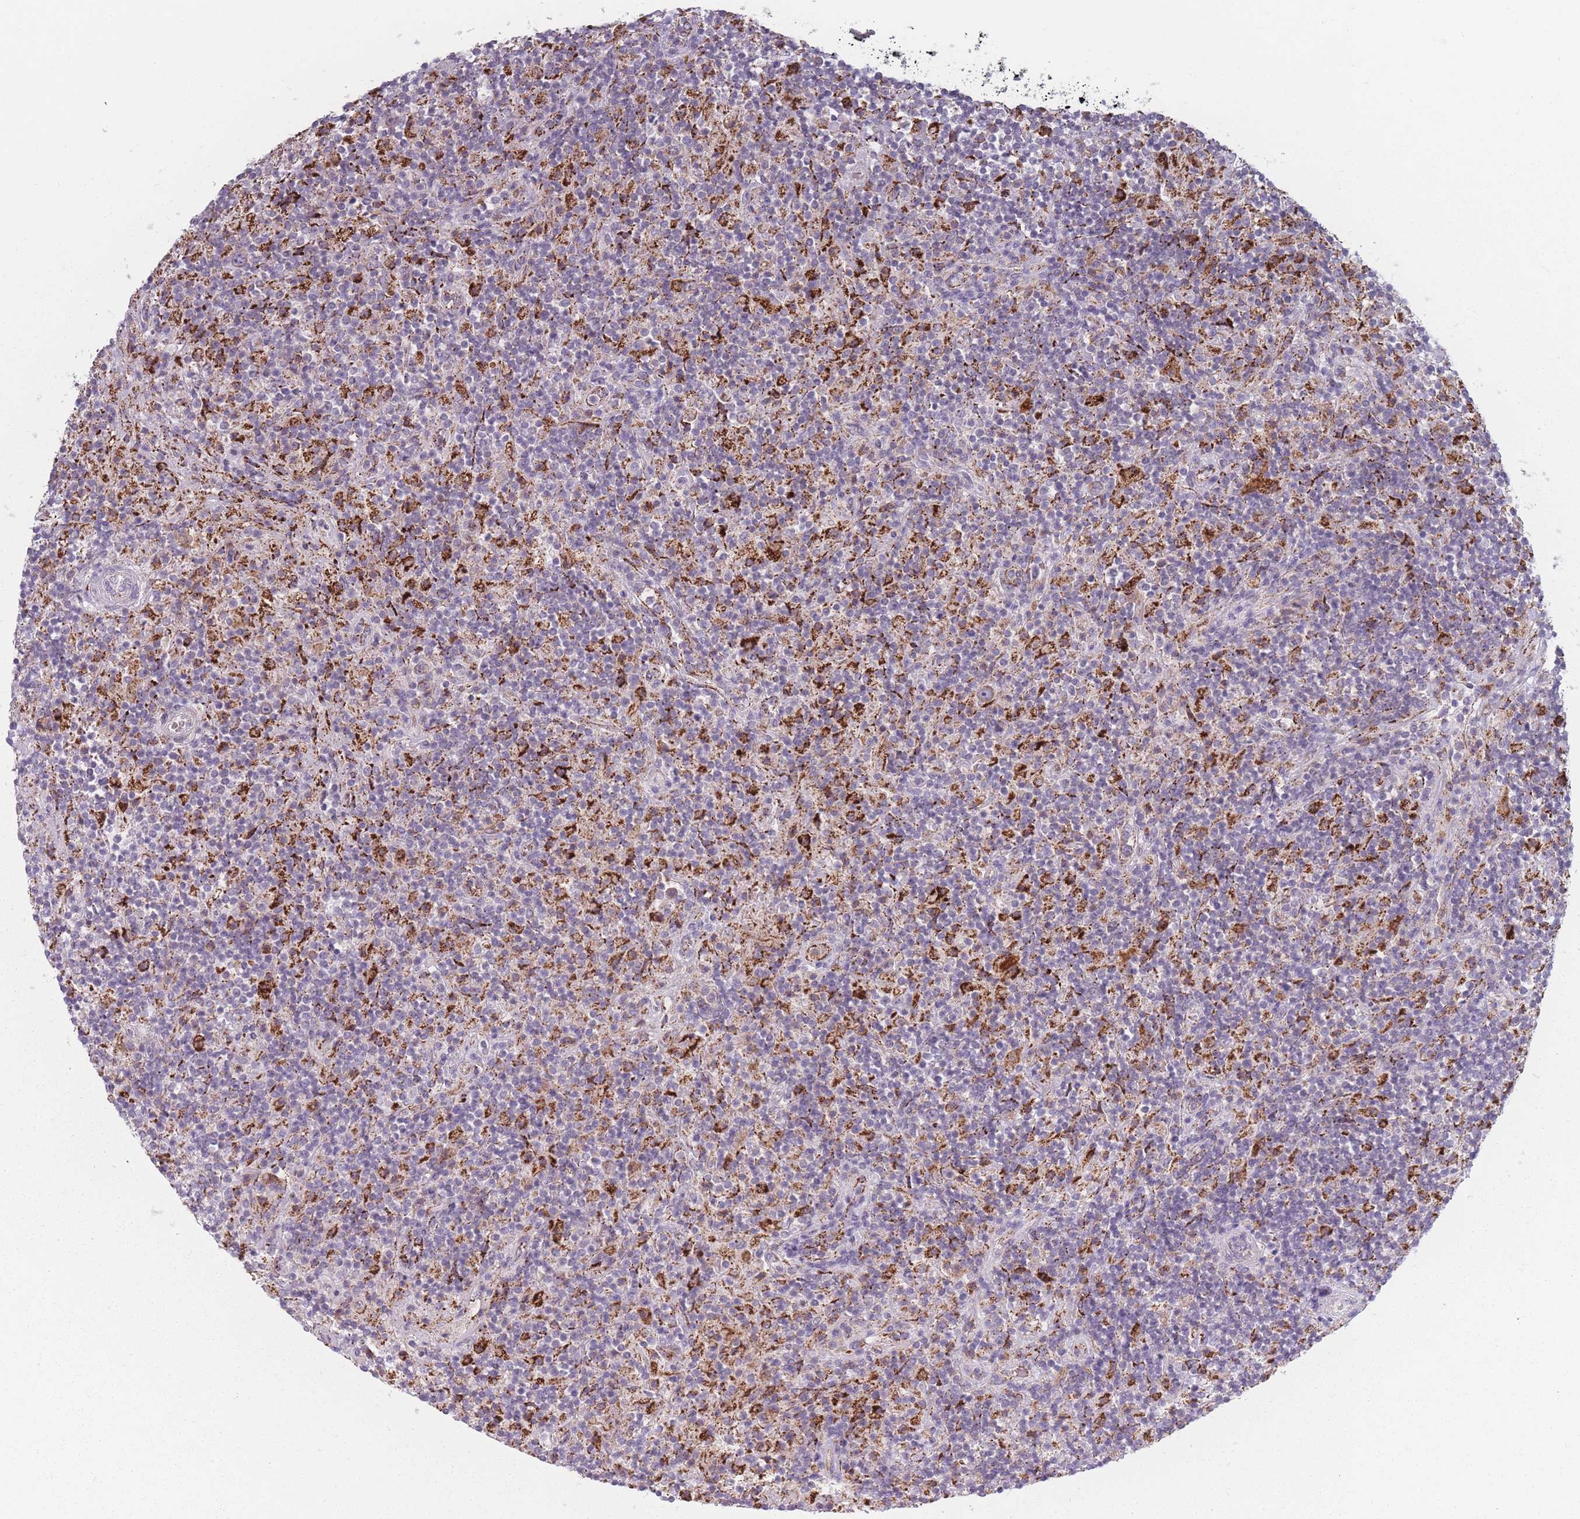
{"staining": {"intensity": "weak", "quantity": "<25%", "location": "cytoplasmic/membranous"}, "tissue": "lymphoma", "cell_type": "Tumor cells", "image_type": "cancer", "snomed": [{"axis": "morphology", "description": "Hodgkin's disease, NOS"}, {"axis": "topography", "description": "Lymph node"}], "caption": "Immunohistochemistry (IHC) of human lymphoma shows no staining in tumor cells.", "gene": "PEX11B", "patient": {"sex": "male", "age": 70}}